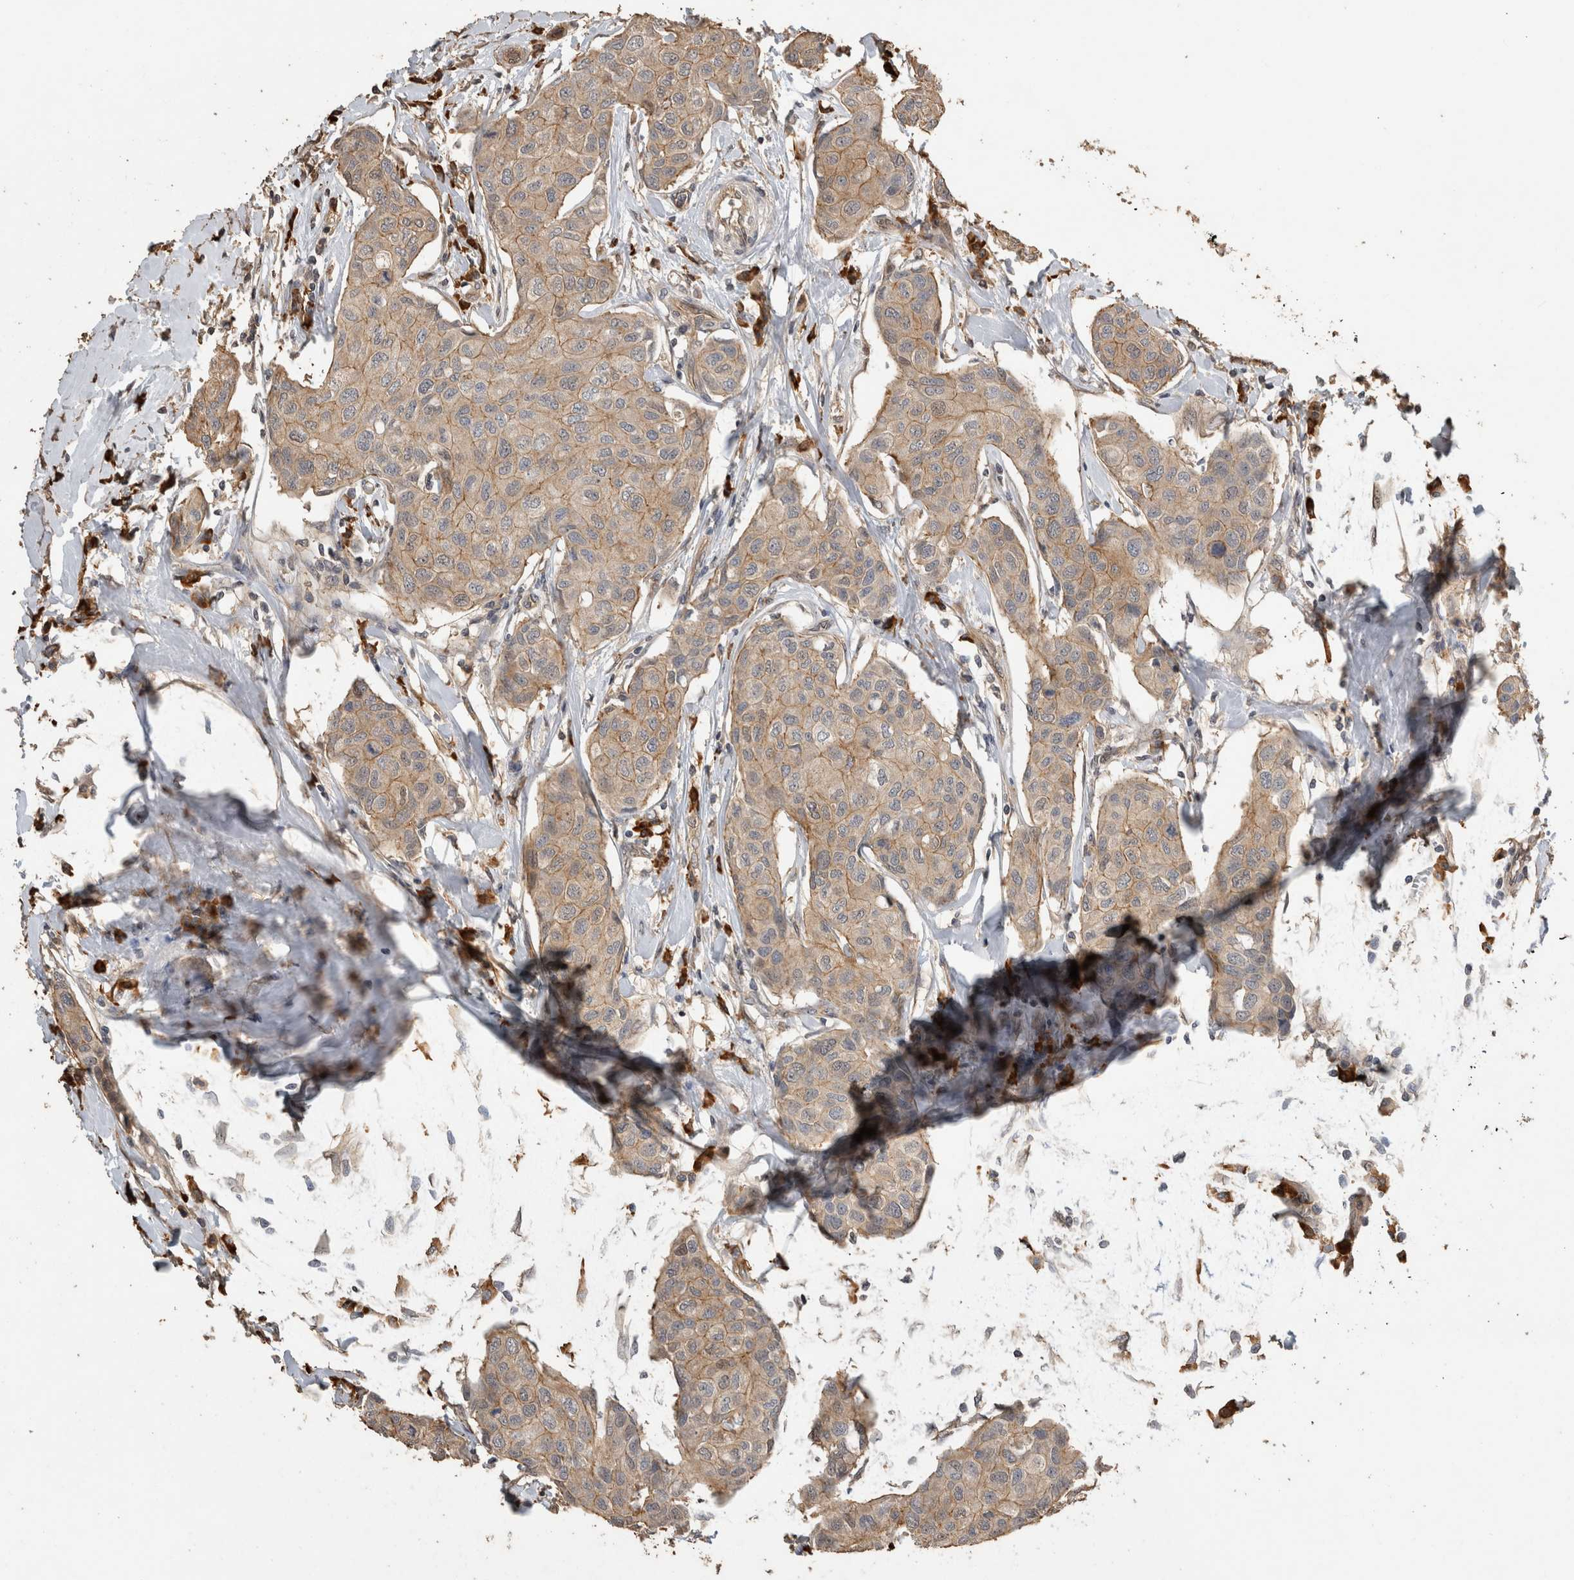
{"staining": {"intensity": "weak", "quantity": ">75%", "location": "cytoplasmic/membranous"}, "tissue": "breast cancer", "cell_type": "Tumor cells", "image_type": "cancer", "snomed": [{"axis": "morphology", "description": "Duct carcinoma"}, {"axis": "topography", "description": "Breast"}], "caption": "Weak cytoplasmic/membranous positivity is seen in about >75% of tumor cells in breast intraductal carcinoma.", "gene": "RHPN1", "patient": {"sex": "female", "age": 80}}